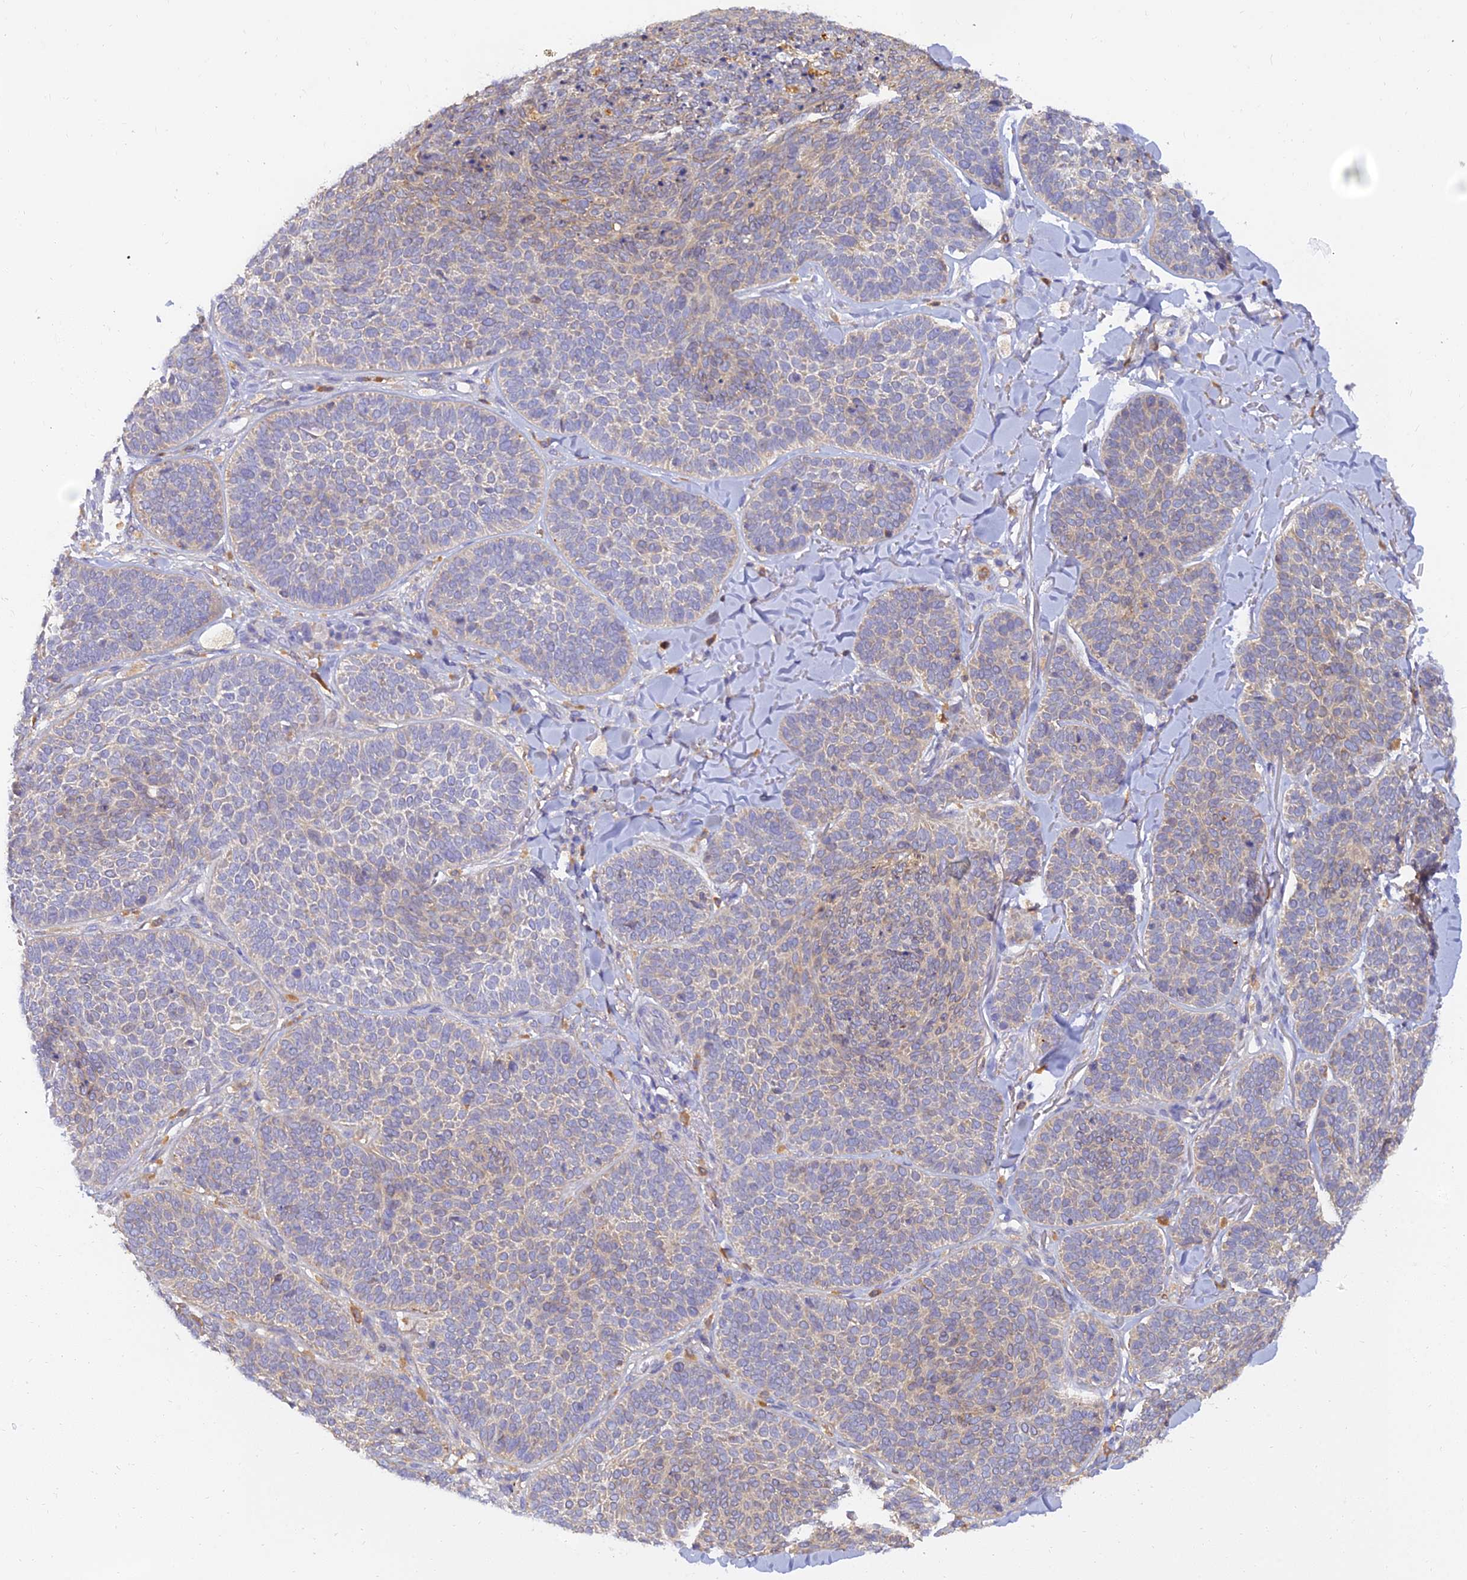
{"staining": {"intensity": "weak", "quantity": "25%-75%", "location": "cytoplasmic/membranous"}, "tissue": "skin cancer", "cell_type": "Tumor cells", "image_type": "cancer", "snomed": [{"axis": "morphology", "description": "Basal cell carcinoma"}, {"axis": "topography", "description": "Skin"}], "caption": "Approximately 25%-75% of tumor cells in skin cancer (basal cell carcinoma) reveal weak cytoplasmic/membranous protein positivity as visualized by brown immunohistochemical staining.", "gene": "ARL8B", "patient": {"sex": "male", "age": 85}}